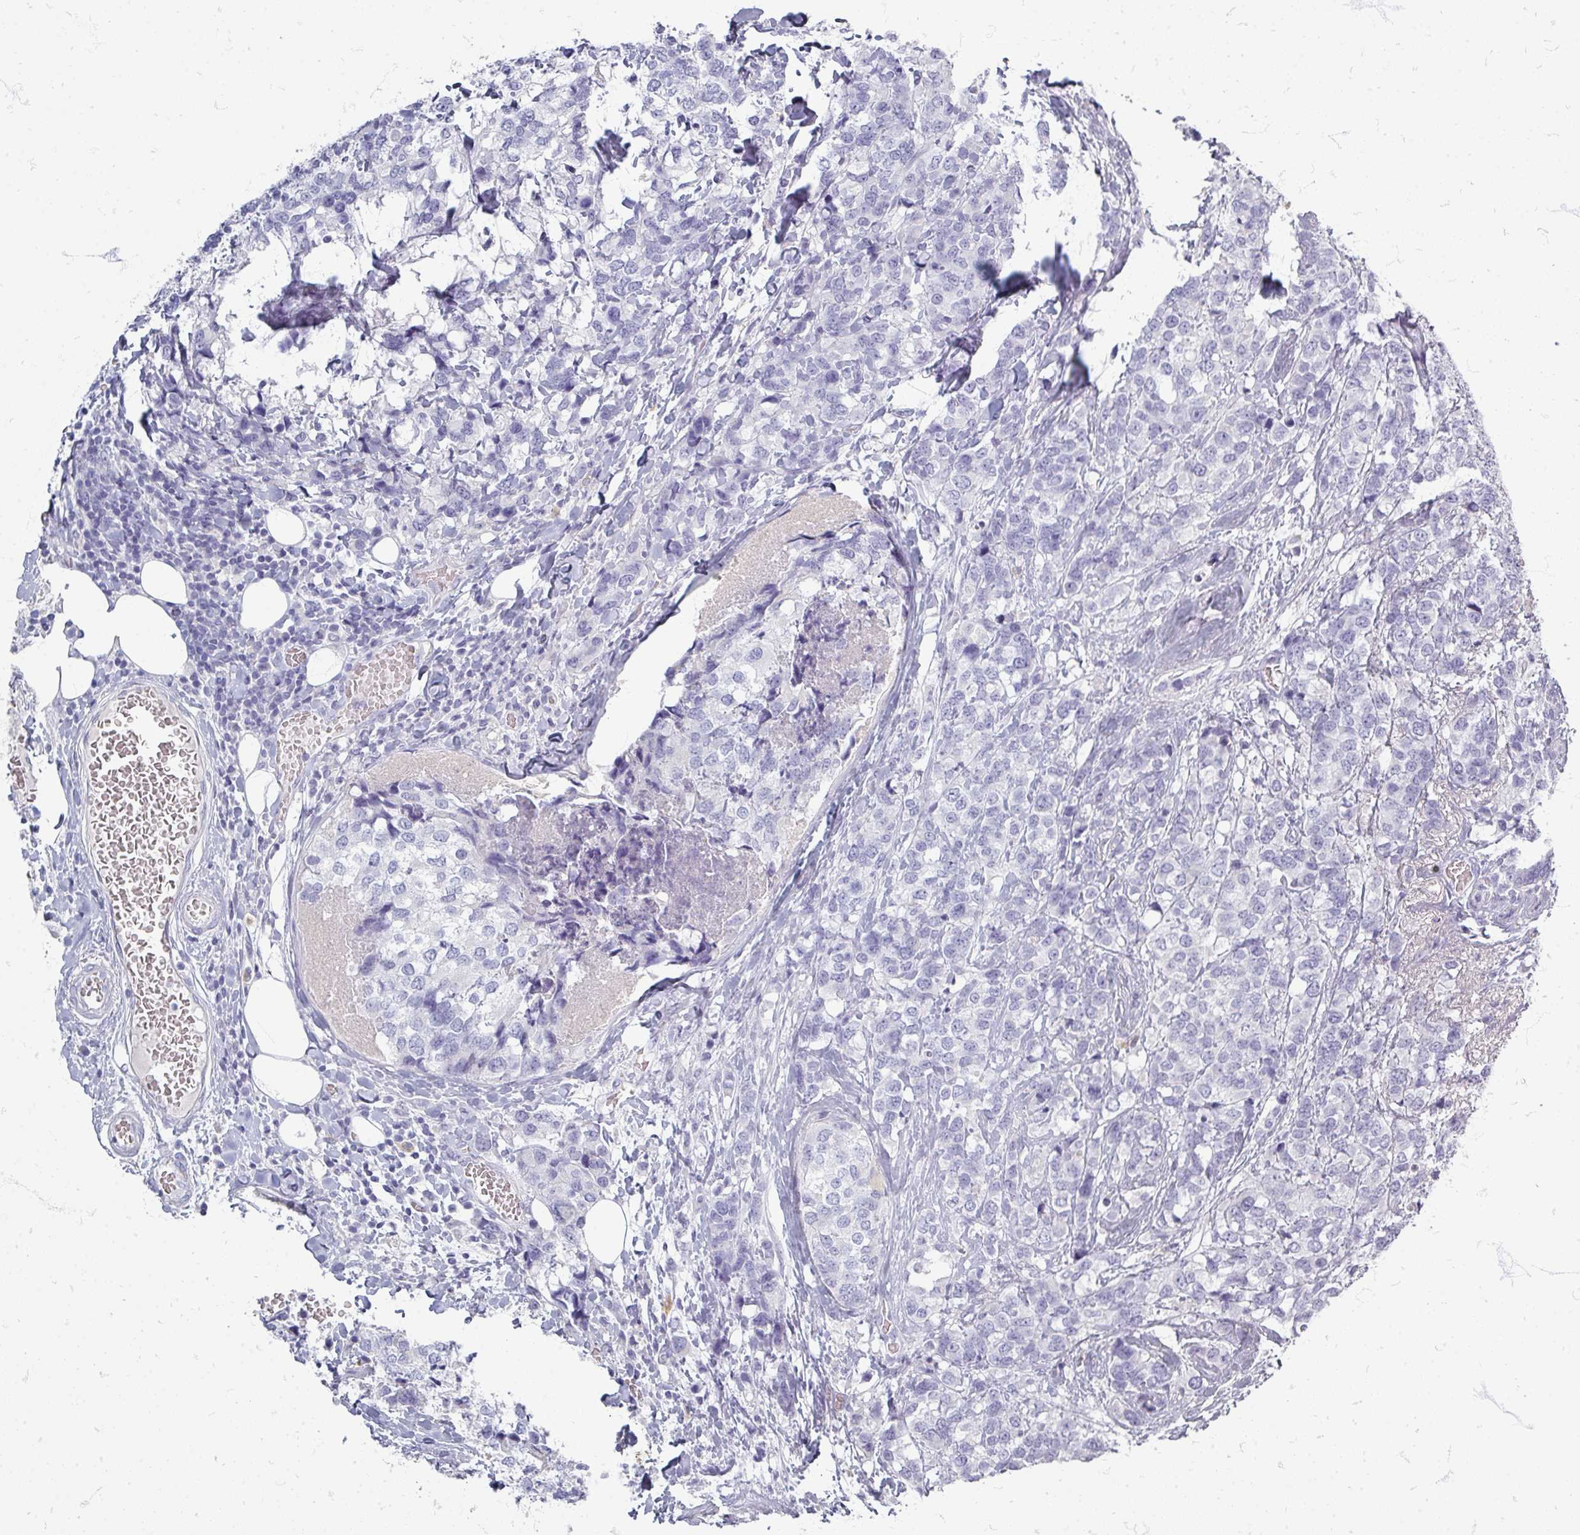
{"staining": {"intensity": "negative", "quantity": "none", "location": "none"}, "tissue": "breast cancer", "cell_type": "Tumor cells", "image_type": "cancer", "snomed": [{"axis": "morphology", "description": "Lobular carcinoma"}, {"axis": "topography", "description": "Breast"}], "caption": "An IHC photomicrograph of breast cancer is shown. There is no staining in tumor cells of breast cancer.", "gene": "ZNF878", "patient": {"sex": "female", "age": 59}}